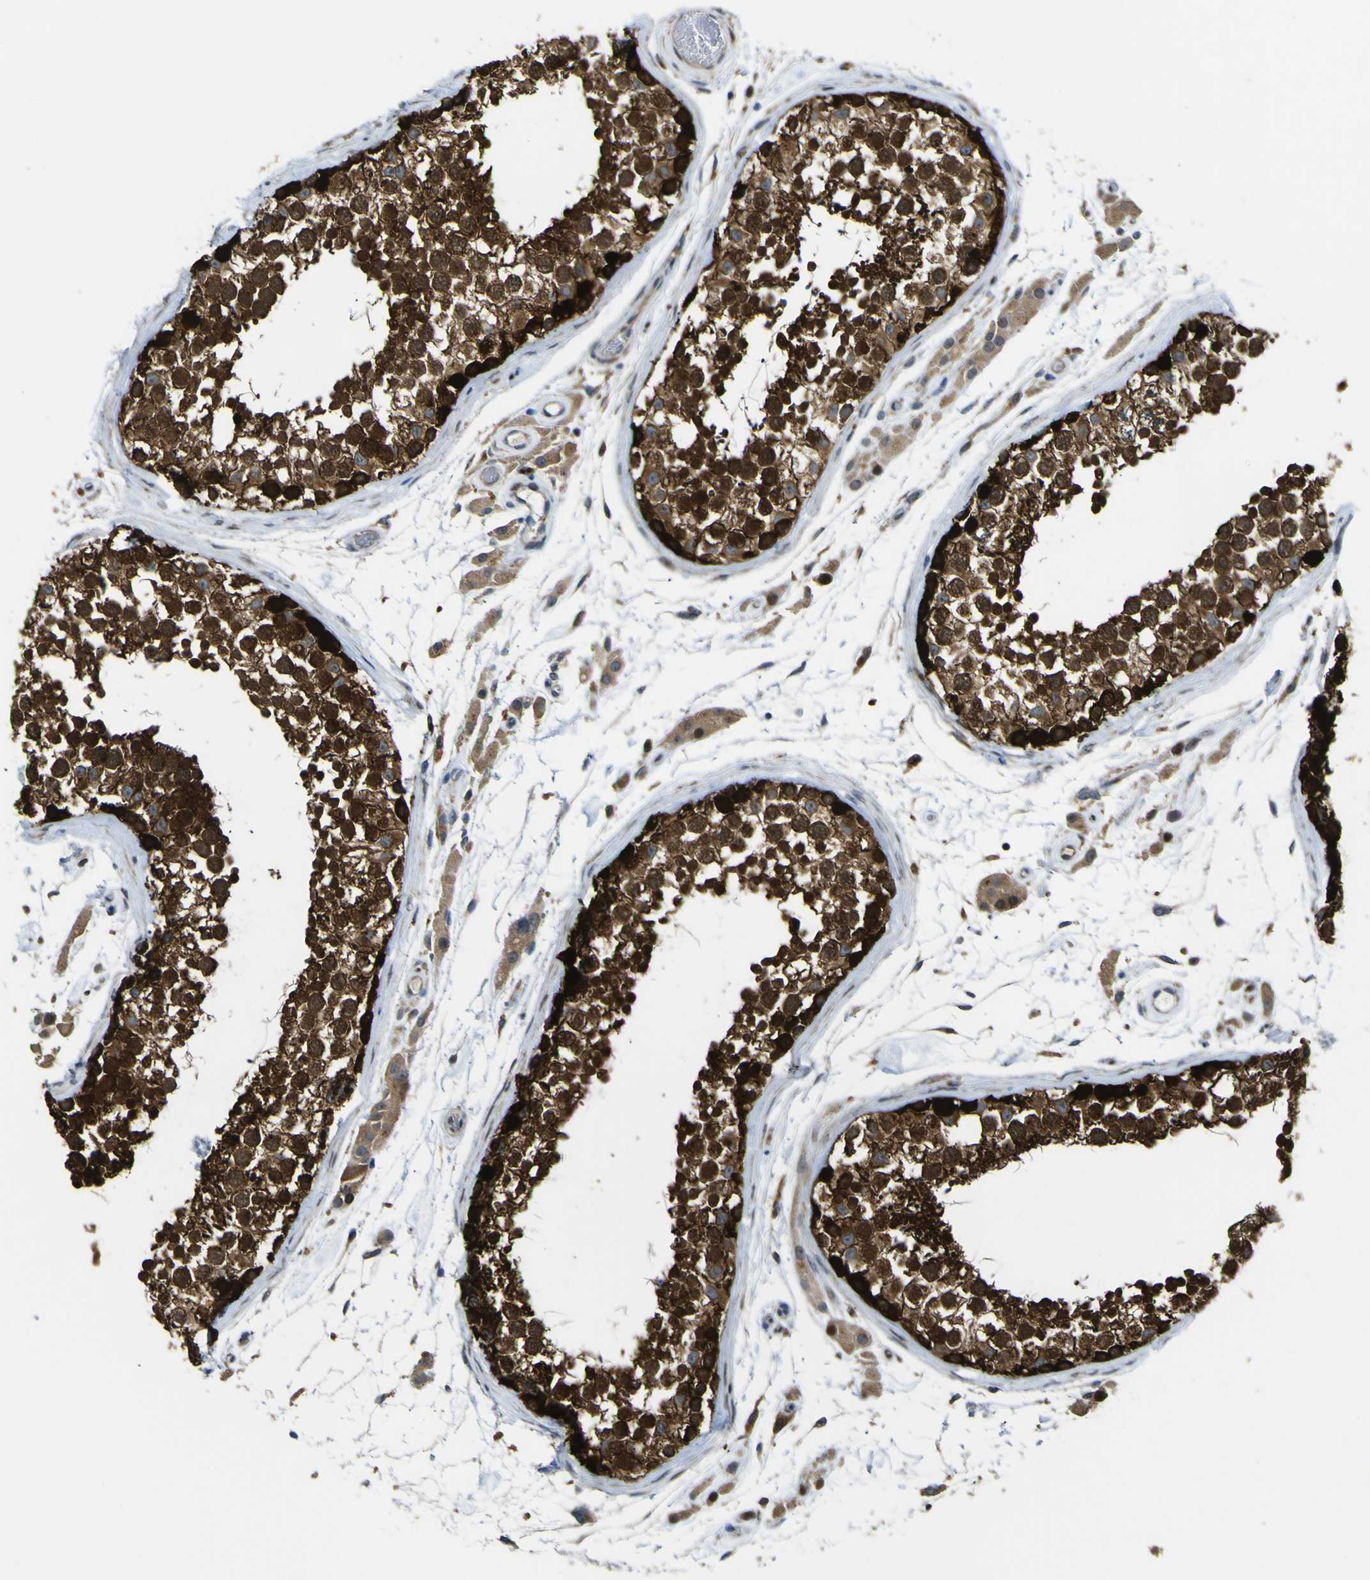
{"staining": {"intensity": "strong", "quantity": ">75%", "location": "cytoplasmic/membranous,nuclear"}, "tissue": "testis", "cell_type": "Cells in seminiferous ducts", "image_type": "normal", "snomed": [{"axis": "morphology", "description": "Normal tissue, NOS"}, {"axis": "topography", "description": "Testis"}], "caption": "IHC image of unremarkable human testis stained for a protein (brown), which reveals high levels of strong cytoplasmic/membranous,nuclear staining in about >75% of cells in seminiferous ducts.", "gene": "LBHD1", "patient": {"sex": "male", "age": 46}}